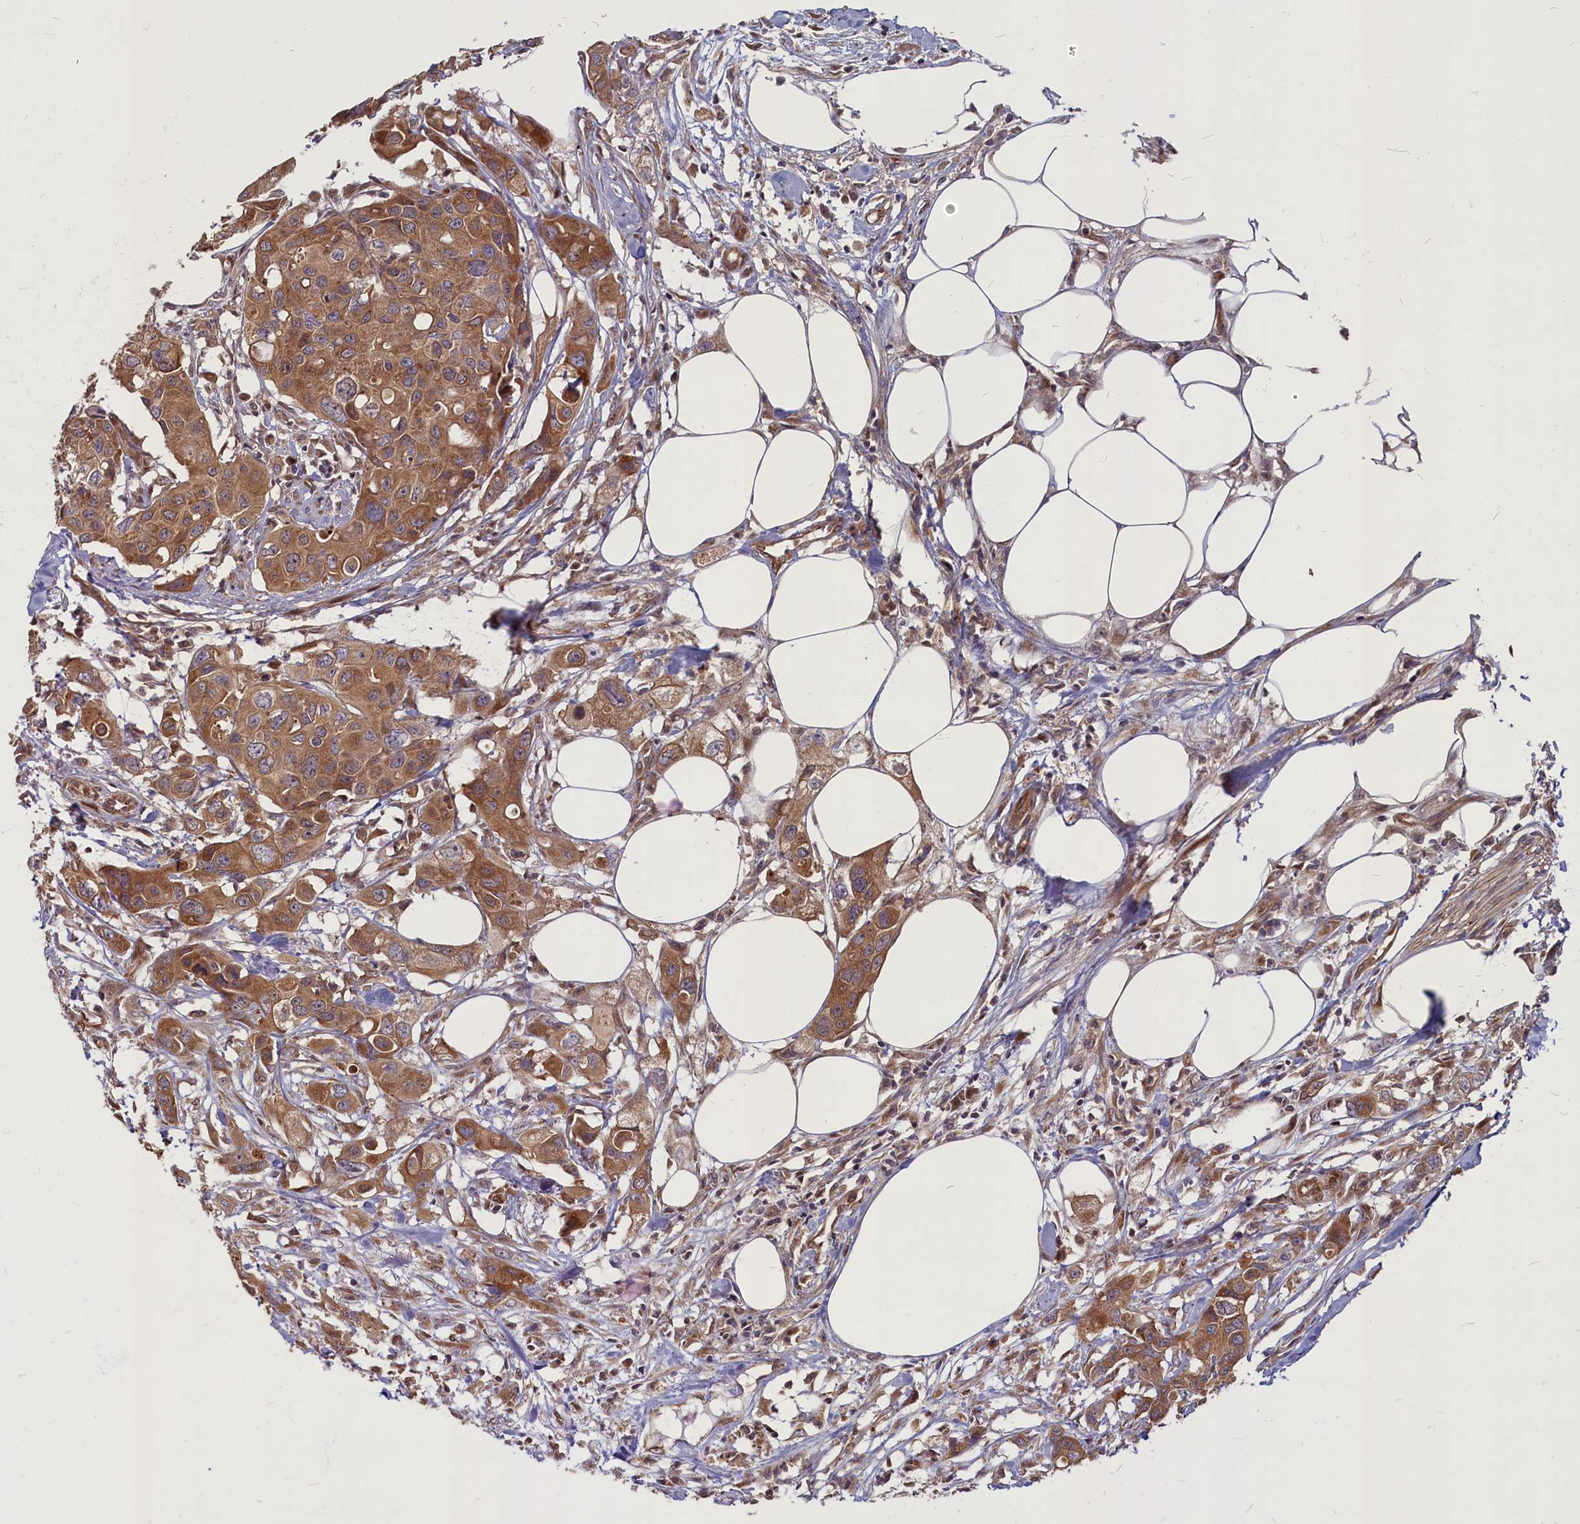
{"staining": {"intensity": "strong", "quantity": ">75%", "location": "cytoplasmic/membranous"}, "tissue": "colorectal cancer", "cell_type": "Tumor cells", "image_type": "cancer", "snomed": [{"axis": "morphology", "description": "Adenocarcinoma, NOS"}, {"axis": "topography", "description": "Colon"}], "caption": "Protein expression analysis of colorectal cancer demonstrates strong cytoplasmic/membranous expression in about >75% of tumor cells. The staining was performed using DAB (3,3'-diaminobenzidine), with brown indicating positive protein expression. Nuclei are stained blue with hematoxylin.", "gene": "MYCBP", "patient": {"sex": "male", "age": 77}}